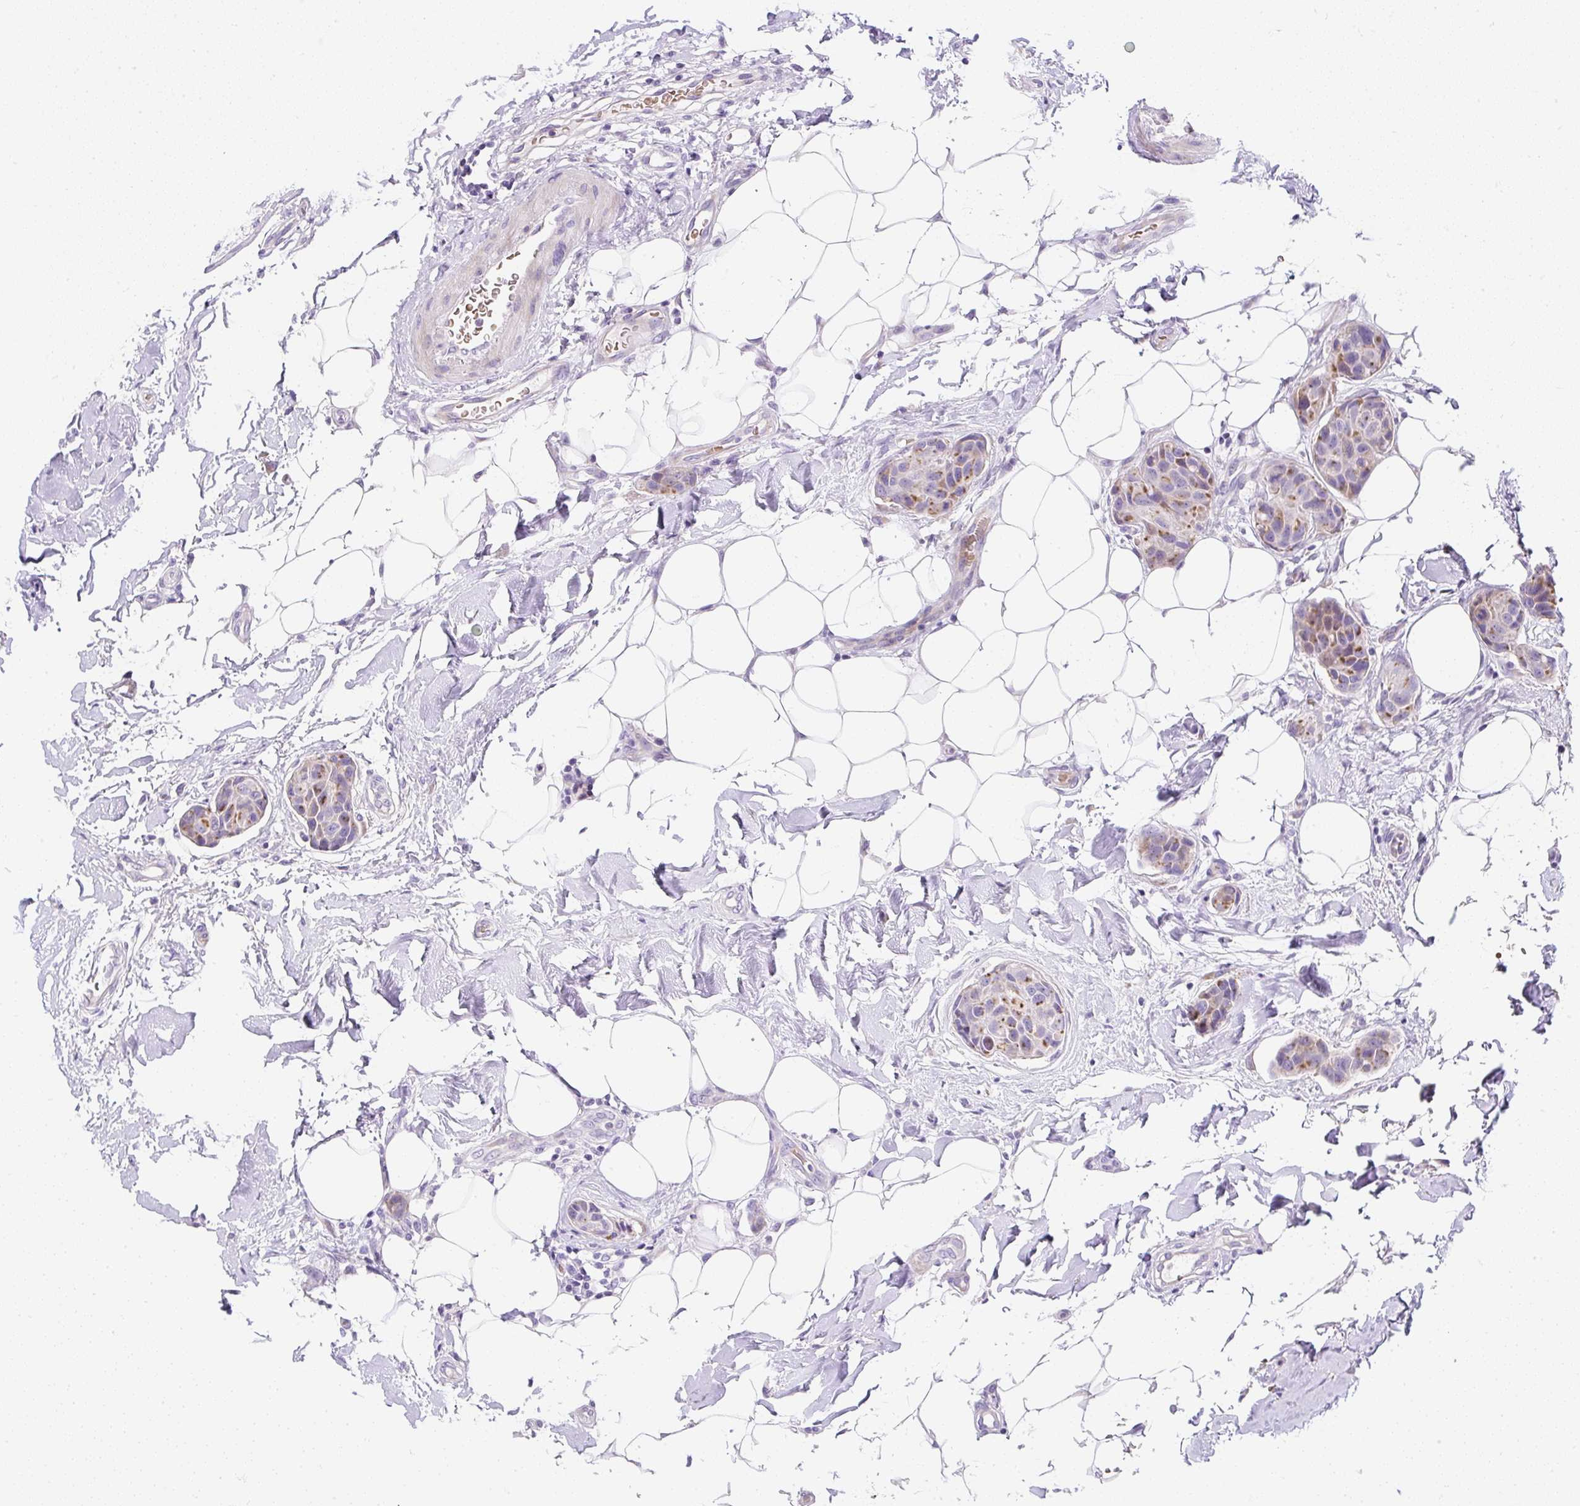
{"staining": {"intensity": "moderate", "quantity": "25%-75%", "location": "cytoplasmic/membranous"}, "tissue": "breast cancer", "cell_type": "Tumor cells", "image_type": "cancer", "snomed": [{"axis": "morphology", "description": "Duct carcinoma"}, {"axis": "topography", "description": "Breast"}, {"axis": "topography", "description": "Lymph node"}], "caption": "This is a micrograph of immunohistochemistry staining of breast cancer, which shows moderate expression in the cytoplasmic/membranous of tumor cells.", "gene": "DTX4", "patient": {"sex": "female", "age": 80}}